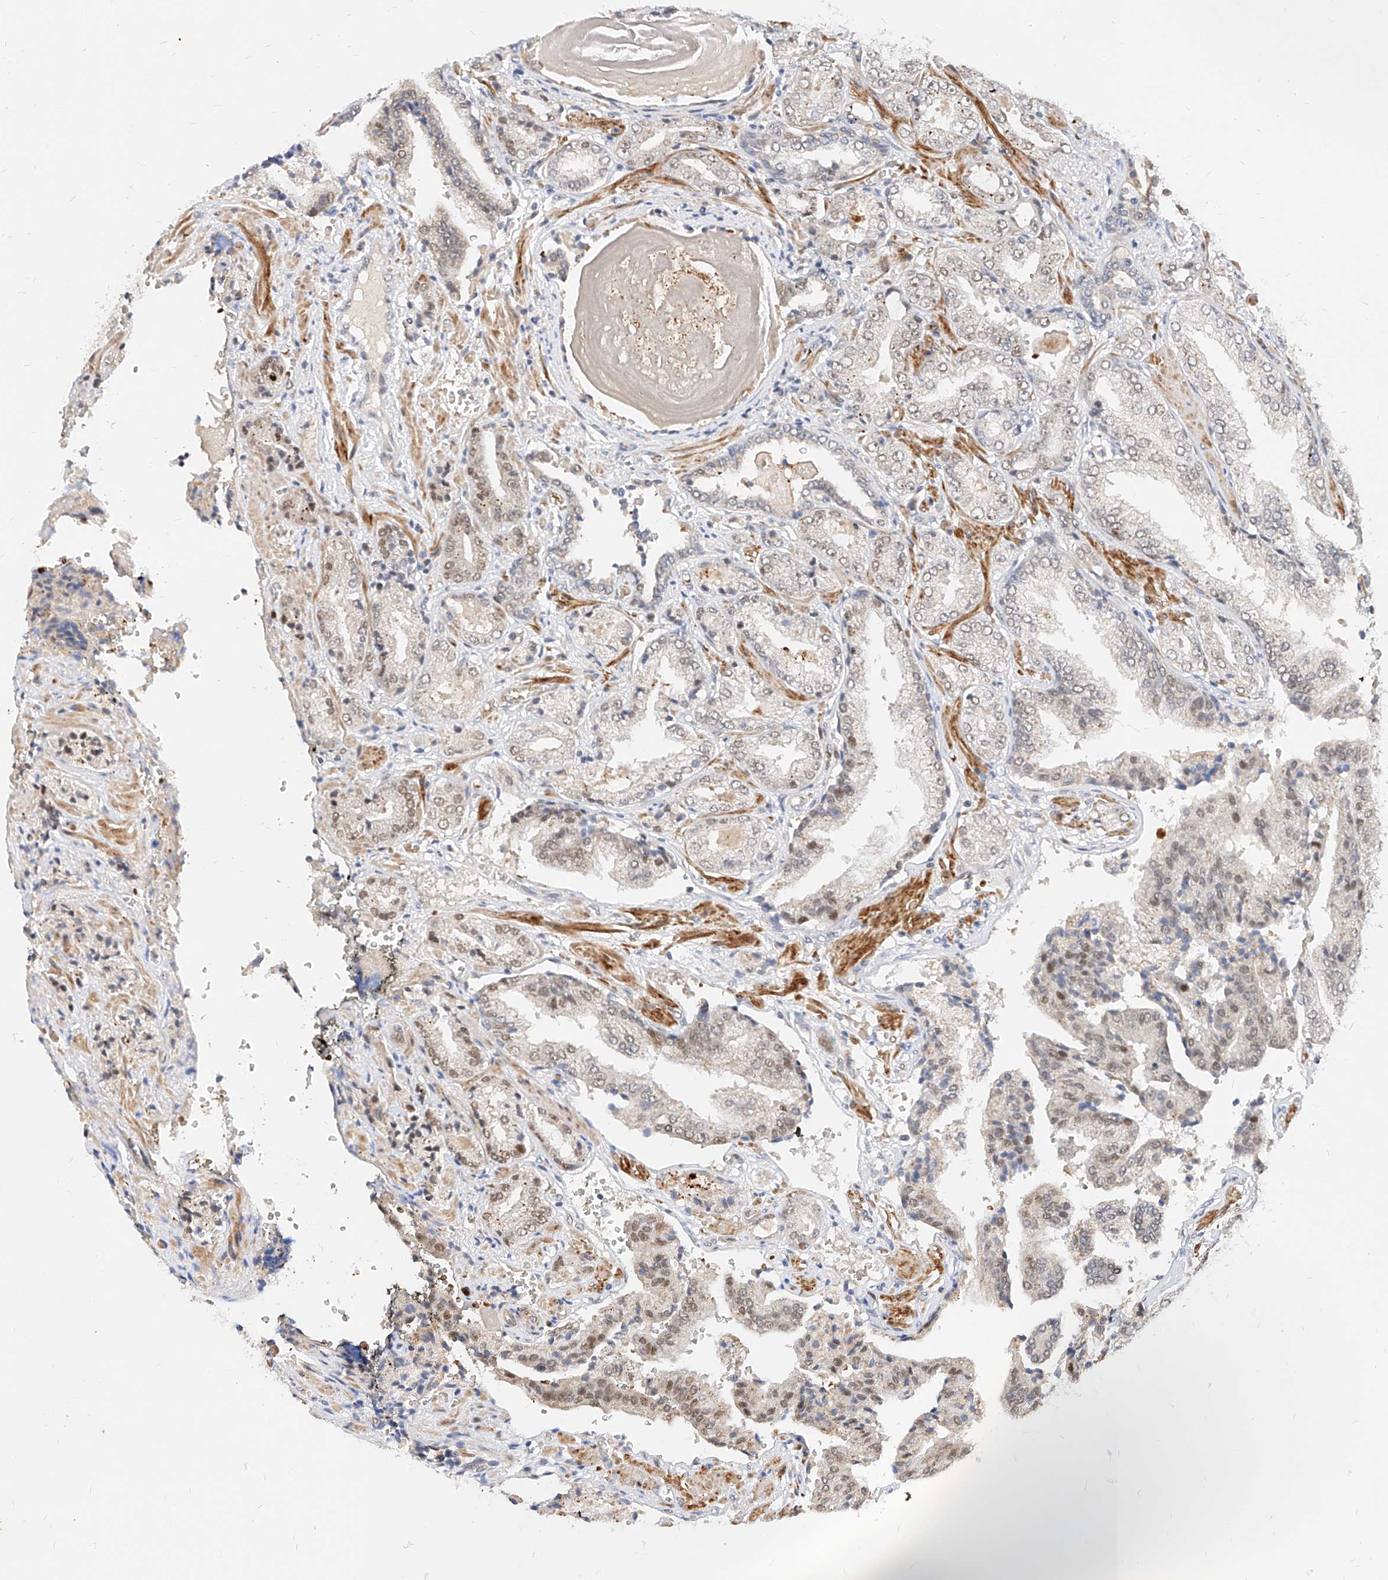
{"staining": {"intensity": "moderate", "quantity": "<25%", "location": "nuclear"}, "tissue": "prostate cancer", "cell_type": "Tumor cells", "image_type": "cancer", "snomed": [{"axis": "morphology", "description": "Adenocarcinoma, High grade"}, {"axis": "topography", "description": "Prostate"}], "caption": "Prostate cancer (high-grade adenocarcinoma) stained for a protein (brown) shows moderate nuclear positive positivity in approximately <25% of tumor cells.", "gene": "CBX8", "patient": {"sex": "male", "age": 71}}